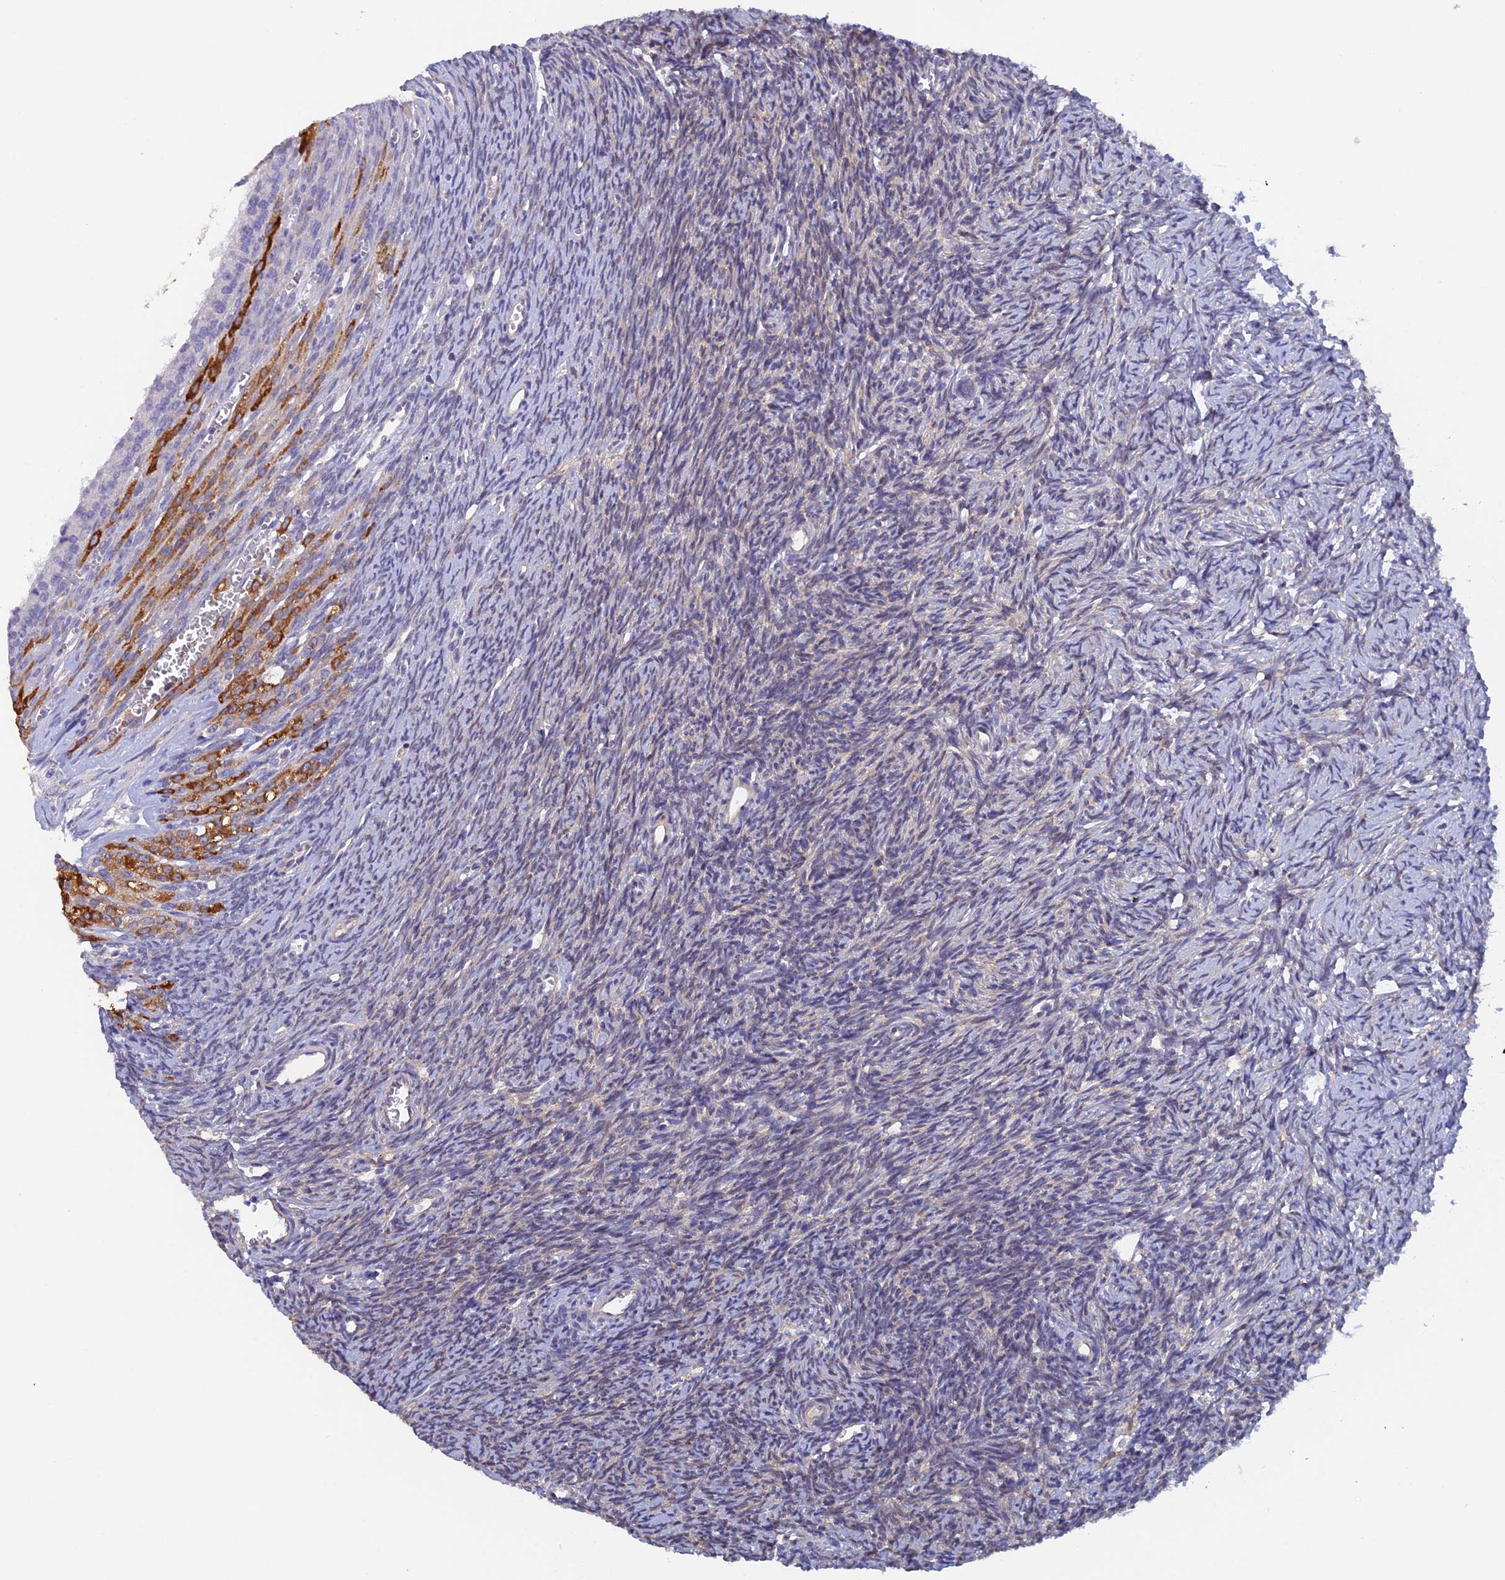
{"staining": {"intensity": "negative", "quantity": "none", "location": "none"}, "tissue": "ovary", "cell_type": "Follicle cells", "image_type": "normal", "snomed": [{"axis": "morphology", "description": "Normal tissue, NOS"}, {"axis": "topography", "description": "Ovary"}], "caption": "DAB (3,3'-diaminobenzidine) immunohistochemical staining of unremarkable ovary displays no significant positivity in follicle cells.", "gene": "FZR1", "patient": {"sex": "female", "age": 39}}